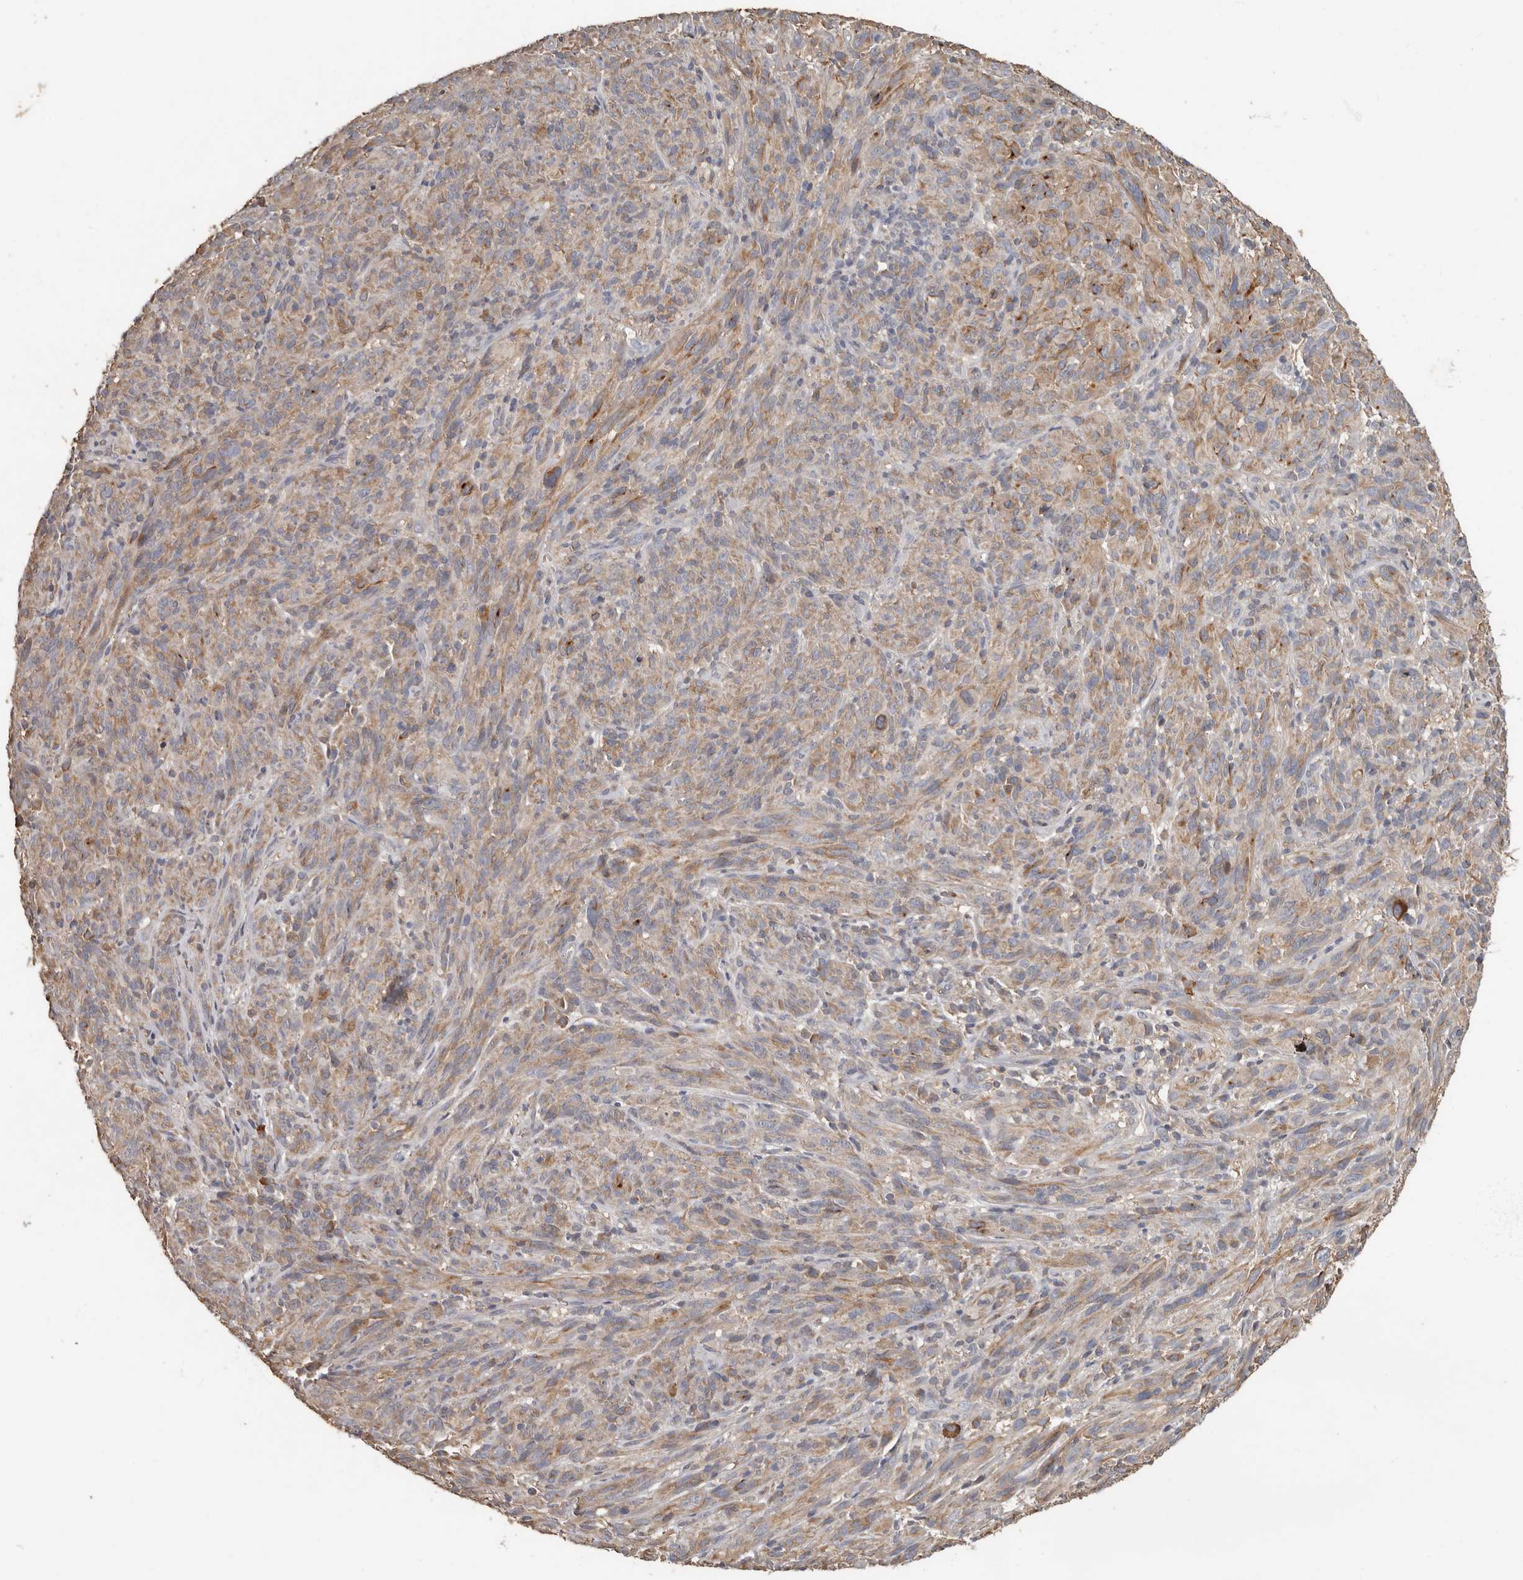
{"staining": {"intensity": "weak", "quantity": ">75%", "location": "cytoplasmic/membranous"}, "tissue": "melanoma", "cell_type": "Tumor cells", "image_type": "cancer", "snomed": [{"axis": "morphology", "description": "Malignant melanoma, NOS"}, {"axis": "topography", "description": "Skin of head"}], "caption": "Melanoma was stained to show a protein in brown. There is low levels of weak cytoplasmic/membranous staining in approximately >75% of tumor cells.", "gene": "KIF26B", "patient": {"sex": "male", "age": 96}}